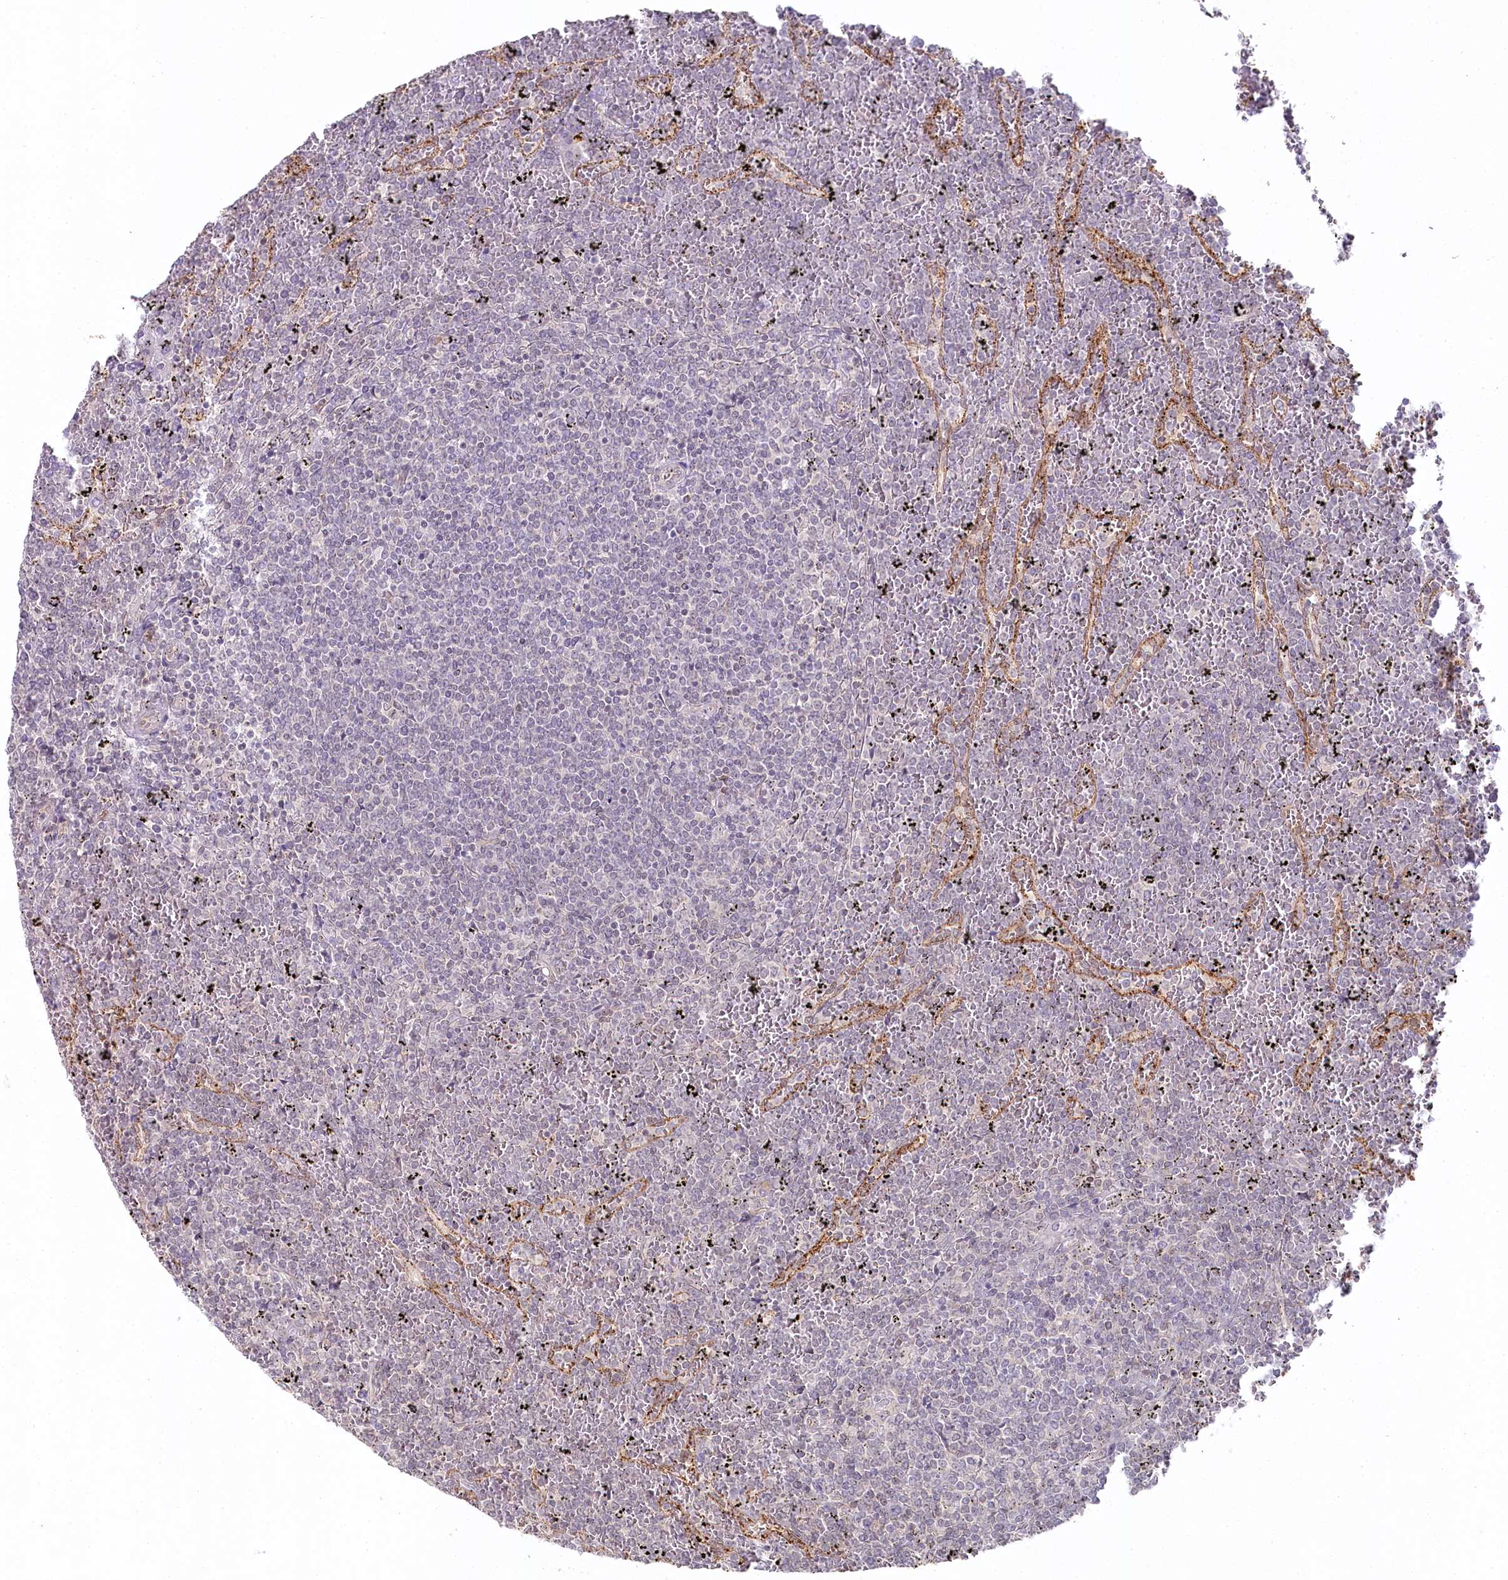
{"staining": {"intensity": "negative", "quantity": "none", "location": "none"}, "tissue": "lymphoma", "cell_type": "Tumor cells", "image_type": "cancer", "snomed": [{"axis": "morphology", "description": "Malignant lymphoma, non-Hodgkin's type, Low grade"}, {"axis": "topography", "description": "Spleen"}], "caption": "Immunohistochemistry (IHC) histopathology image of human lymphoma stained for a protein (brown), which demonstrates no staining in tumor cells. The staining was performed using DAB to visualize the protein expression in brown, while the nuclei were stained in blue with hematoxylin (Magnification: 20x).", "gene": "AAMDC", "patient": {"sex": "female", "age": 19}}